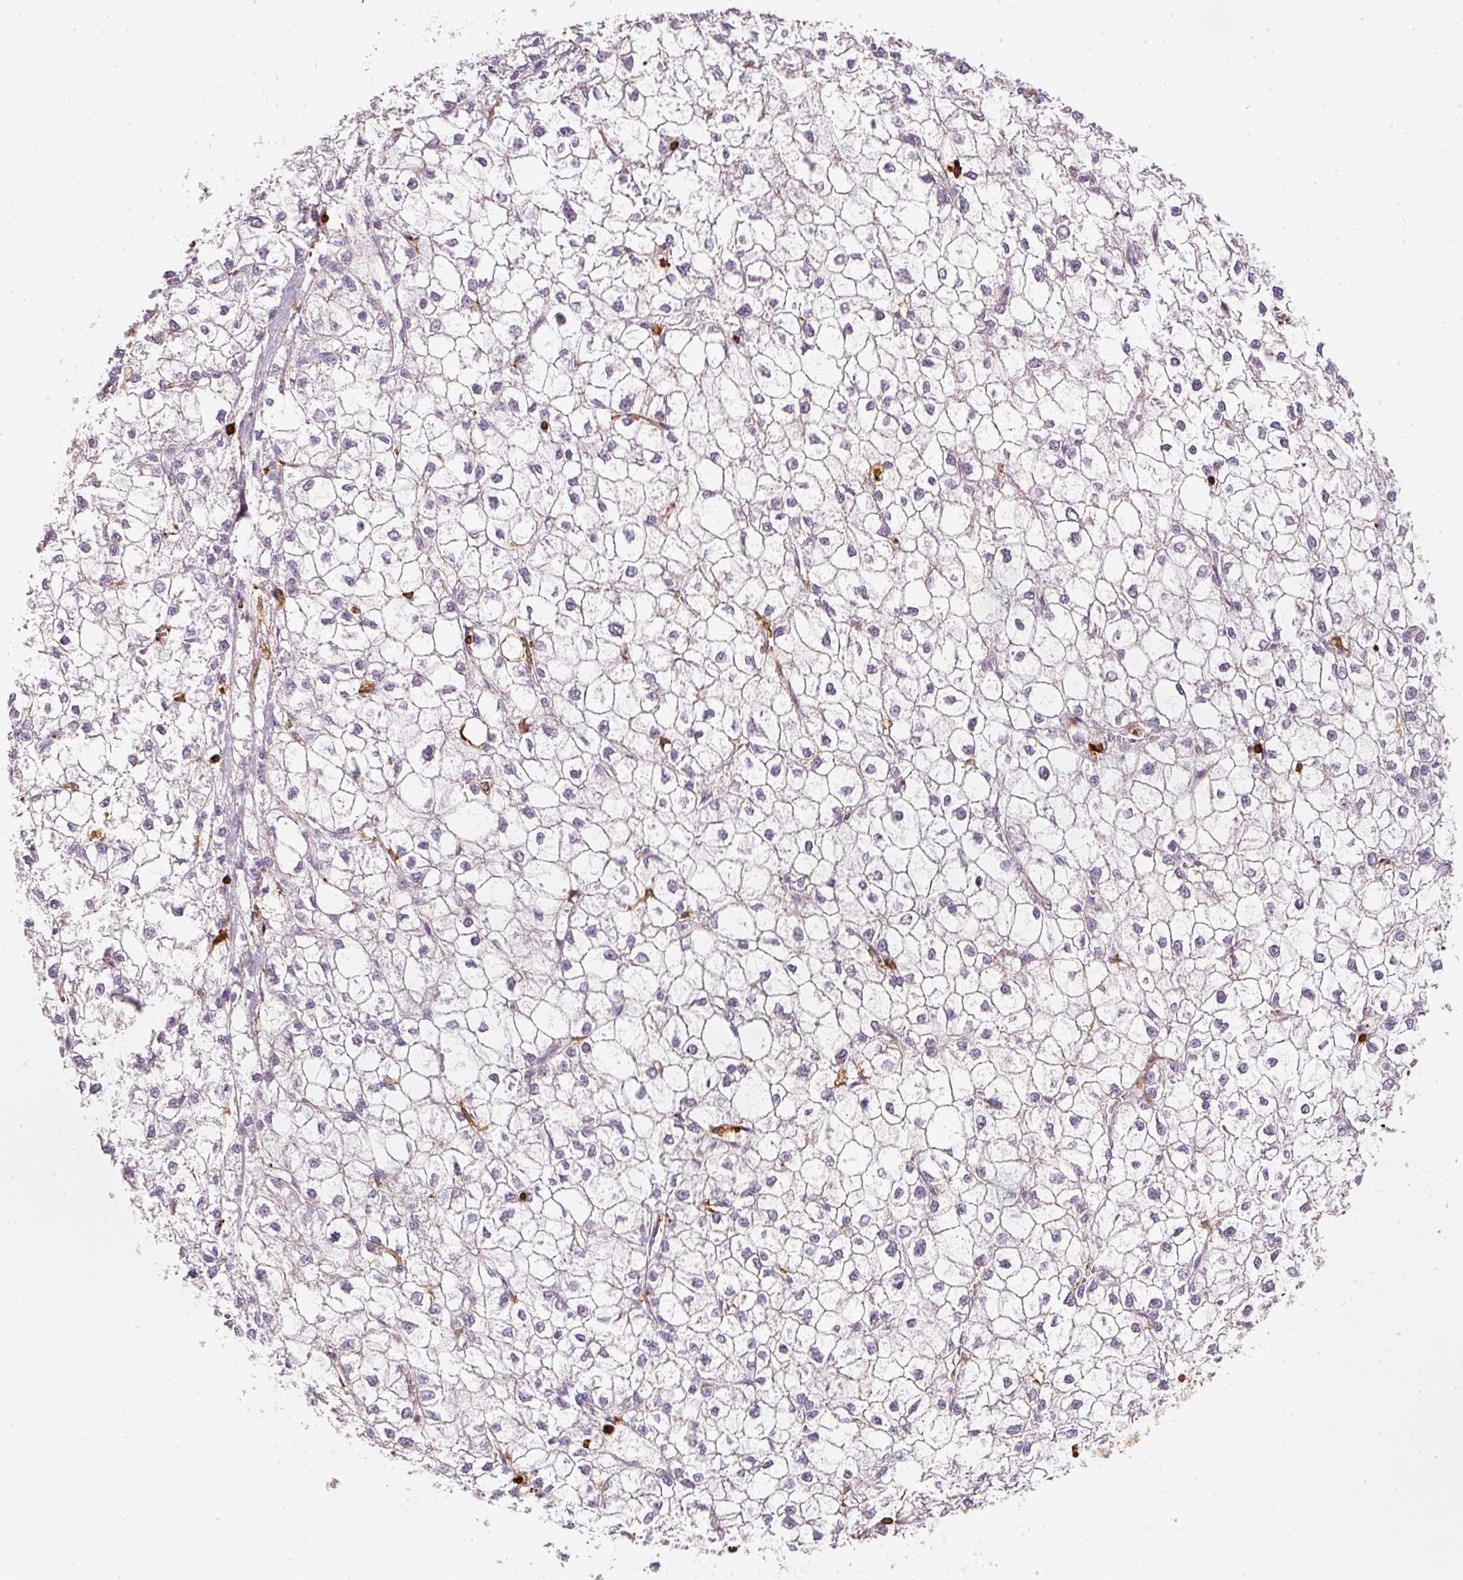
{"staining": {"intensity": "negative", "quantity": "none", "location": "none"}, "tissue": "liver cancer", "cell_type": "Tumor cells", "image_type": "cancer", "snomed": [{"axis": "morphology", "description": "Carcinoma, Hepatocellular, NOS"}, {"axis": "topography", "description": "Liver"}], "caption": "DAB (3,3'-diaminobenzidine) immunohistochemical staining of hepatocellular carcinoma (liver) reveals no significant expression in tumor cells. (DAB (3,3'-diaminobenzidine) immunohistochemistry (IHC), high magnification).", "gene": "EVL", "patient": {"sex": "female", "age": 43}}